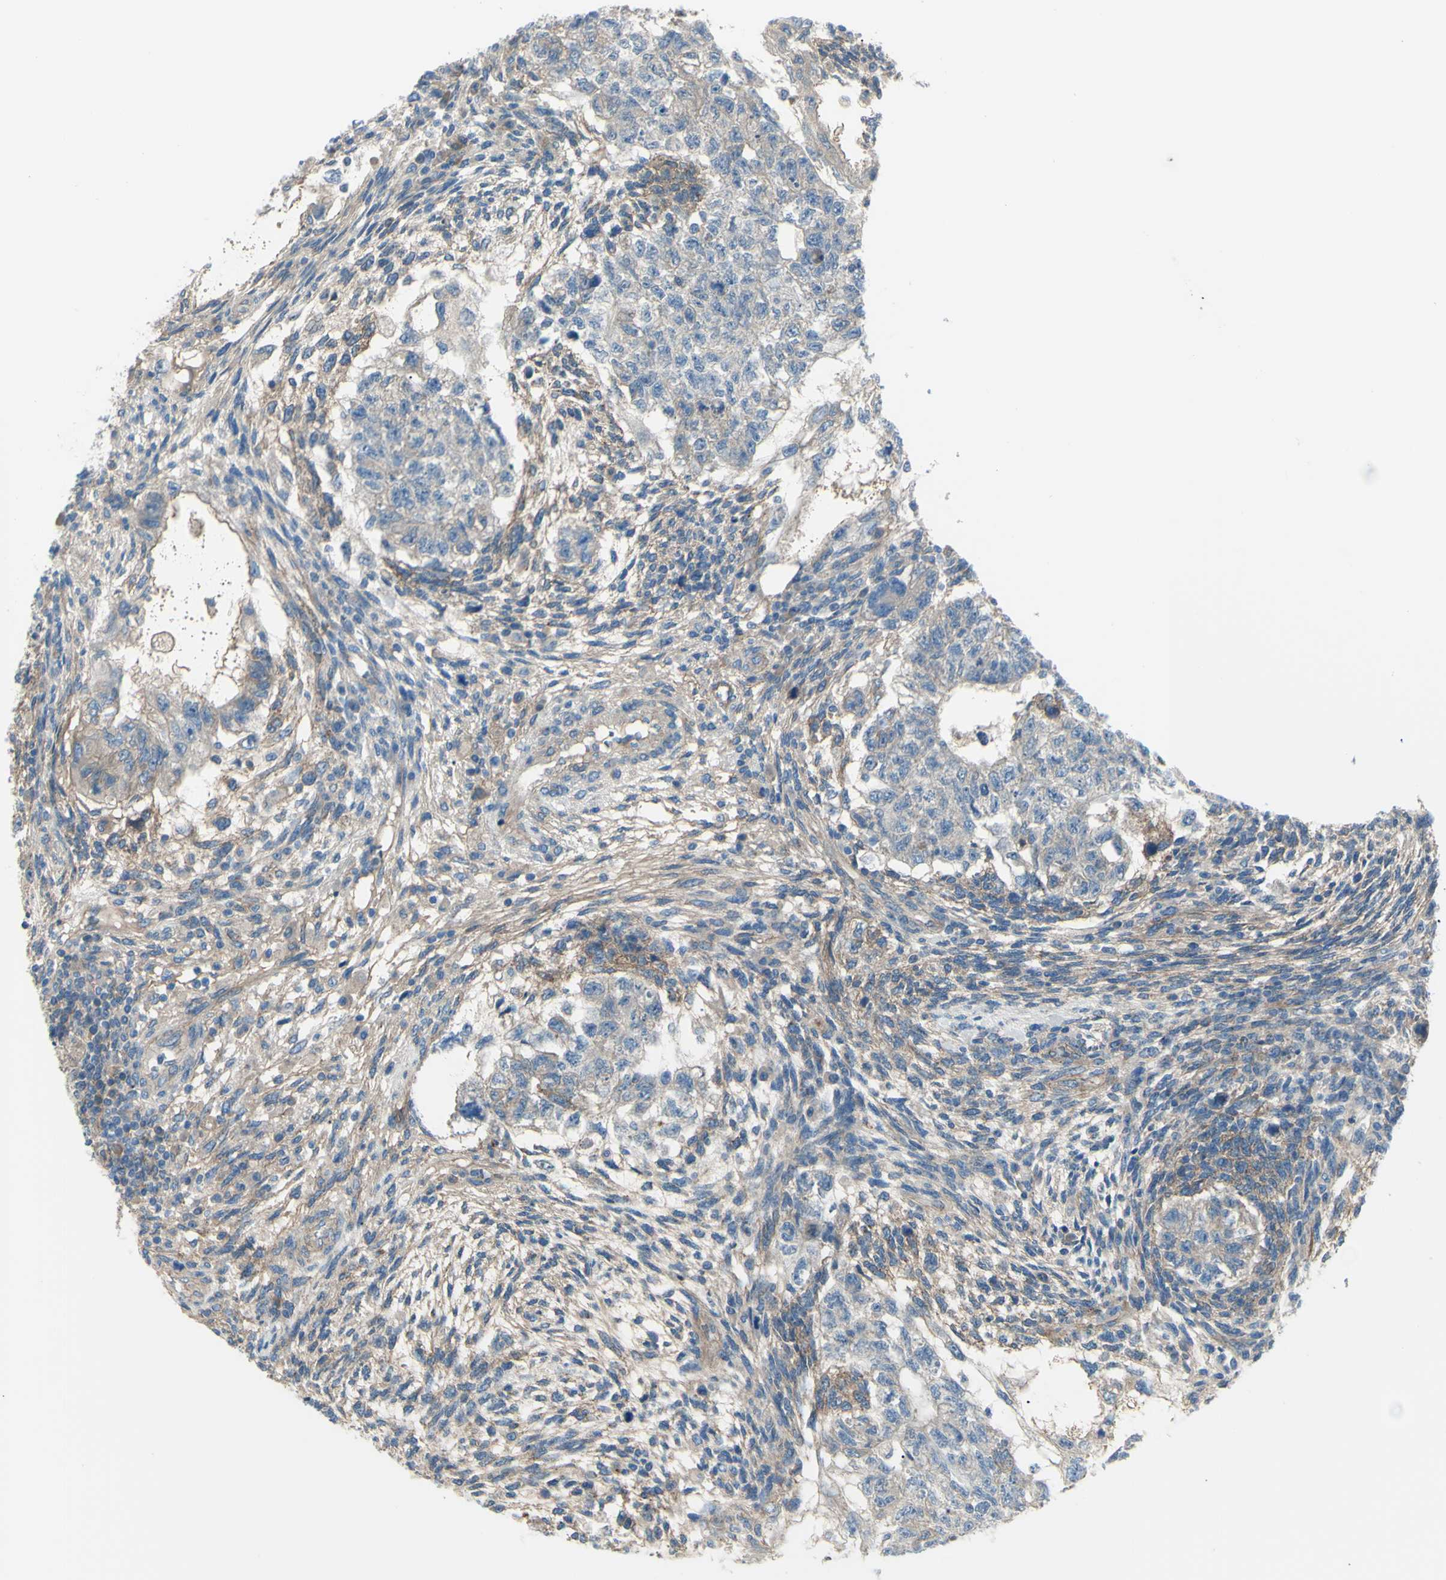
{"staining": {"intensity": "weak", "quantity": ">75%", "location": "cytoplasmic/membranous"}, "tissue": "testis cancer", "cell_type": "Tumor cells", "image_type": "cancer", "snomed": [{"axis": "morphology", "description": "Normal tissue, NOS"}, {"axis": "morphology", "description": "Carcinoma, Embryonal, NOS"}, {"axis": "topography", "description": "Testis"}], "caption": "Testis cancer (embryonal carcinoma) stained for a protein exhibits weak cytoplasmic/membranous positivity in tumor cells. The protein is stained brown, and the nuclei are stained in blue (DAB IHC with brightfield microscopy, high magnification).", "gene": "PCDHGA2", "patient": {"sex": "male", "age": 36}}